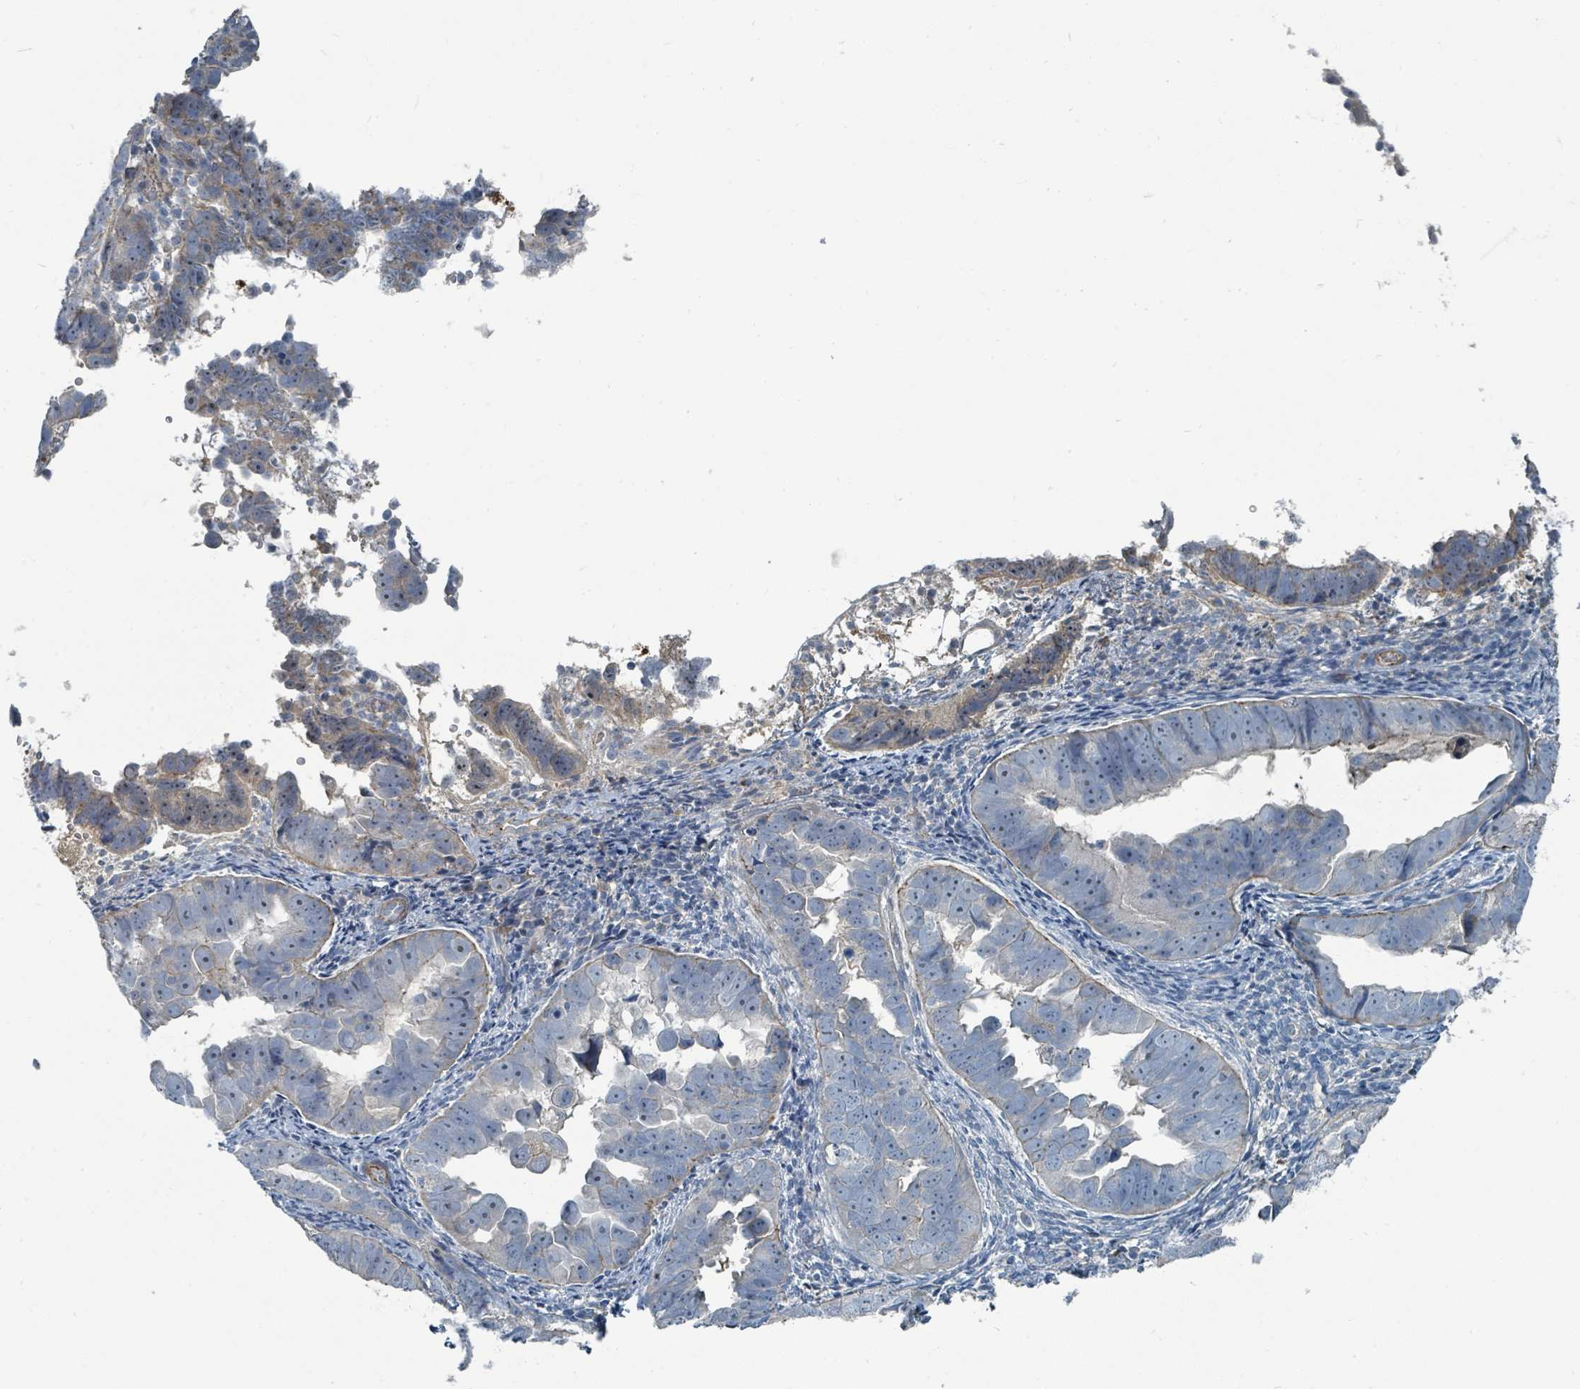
{"staining": {"intensity": "negative", "quantity": "none", "location": "none"}, "tissue": "endometrial cancer", "cell_type": "Tumor cells", "image_type": "cancer", "snomed": [{"axis": "morphology", "description": "Adenocarcinoma, NOS"}, {"axis": "topography", "description": "Endometrium"}], "caption": "The photomicrograph shows no significant expression in tumor cells of endometrial cancer (adenocarcinoma). (Stains: DAB (3,3'-diaminobenzidine) IHC with hematoxylin counter stain, Microscopy: brightfield microscopy at high magnification).", "gene": "SLC44A5", "patient": {"sex": "female", "age": 75}}